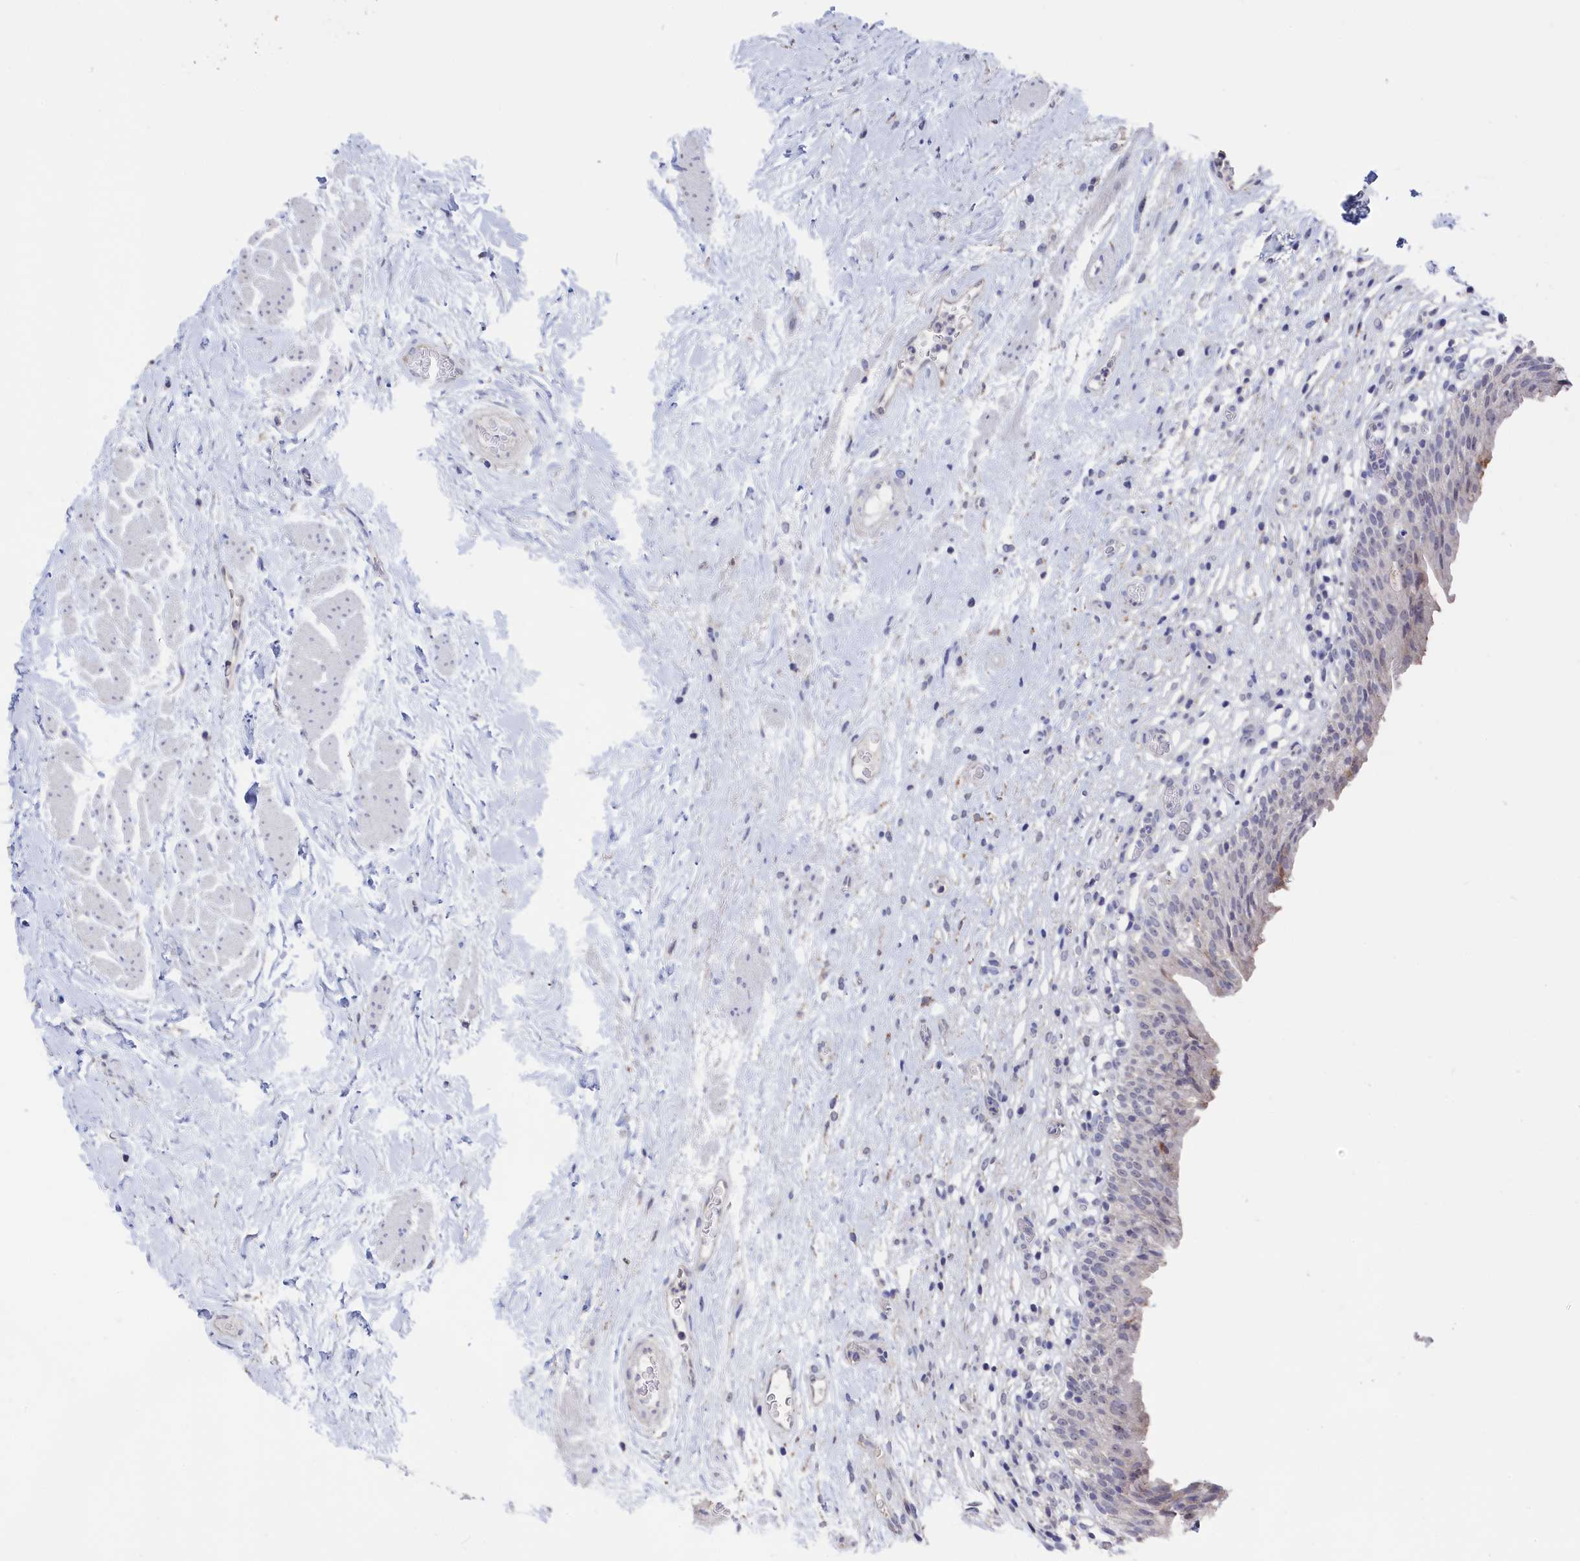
{"staining": {"intensity": "moderate", "quantity": "<25%", "location": "cytoplasmic/membranous"}, "tissue": "urinary bladder", "cell_type": "Urothelial cells", "image_type": "normal", "snomed": [{"axis": "morphology", "description": "Normal tissue, NOS"}, {"axis": "morphology", "description": "Inflammation, NOS"}, {"axis": "topography", "description": "Urinary bladder"}], "caption": "Immunohistochemistry of benign human urinary bladder reveals low levels of moderate cytoplasmic/membranous staining in approximately <25% of urothelial cells.", "gene": "SEMG2", "patient": {"sex": "male", "age": 63}}